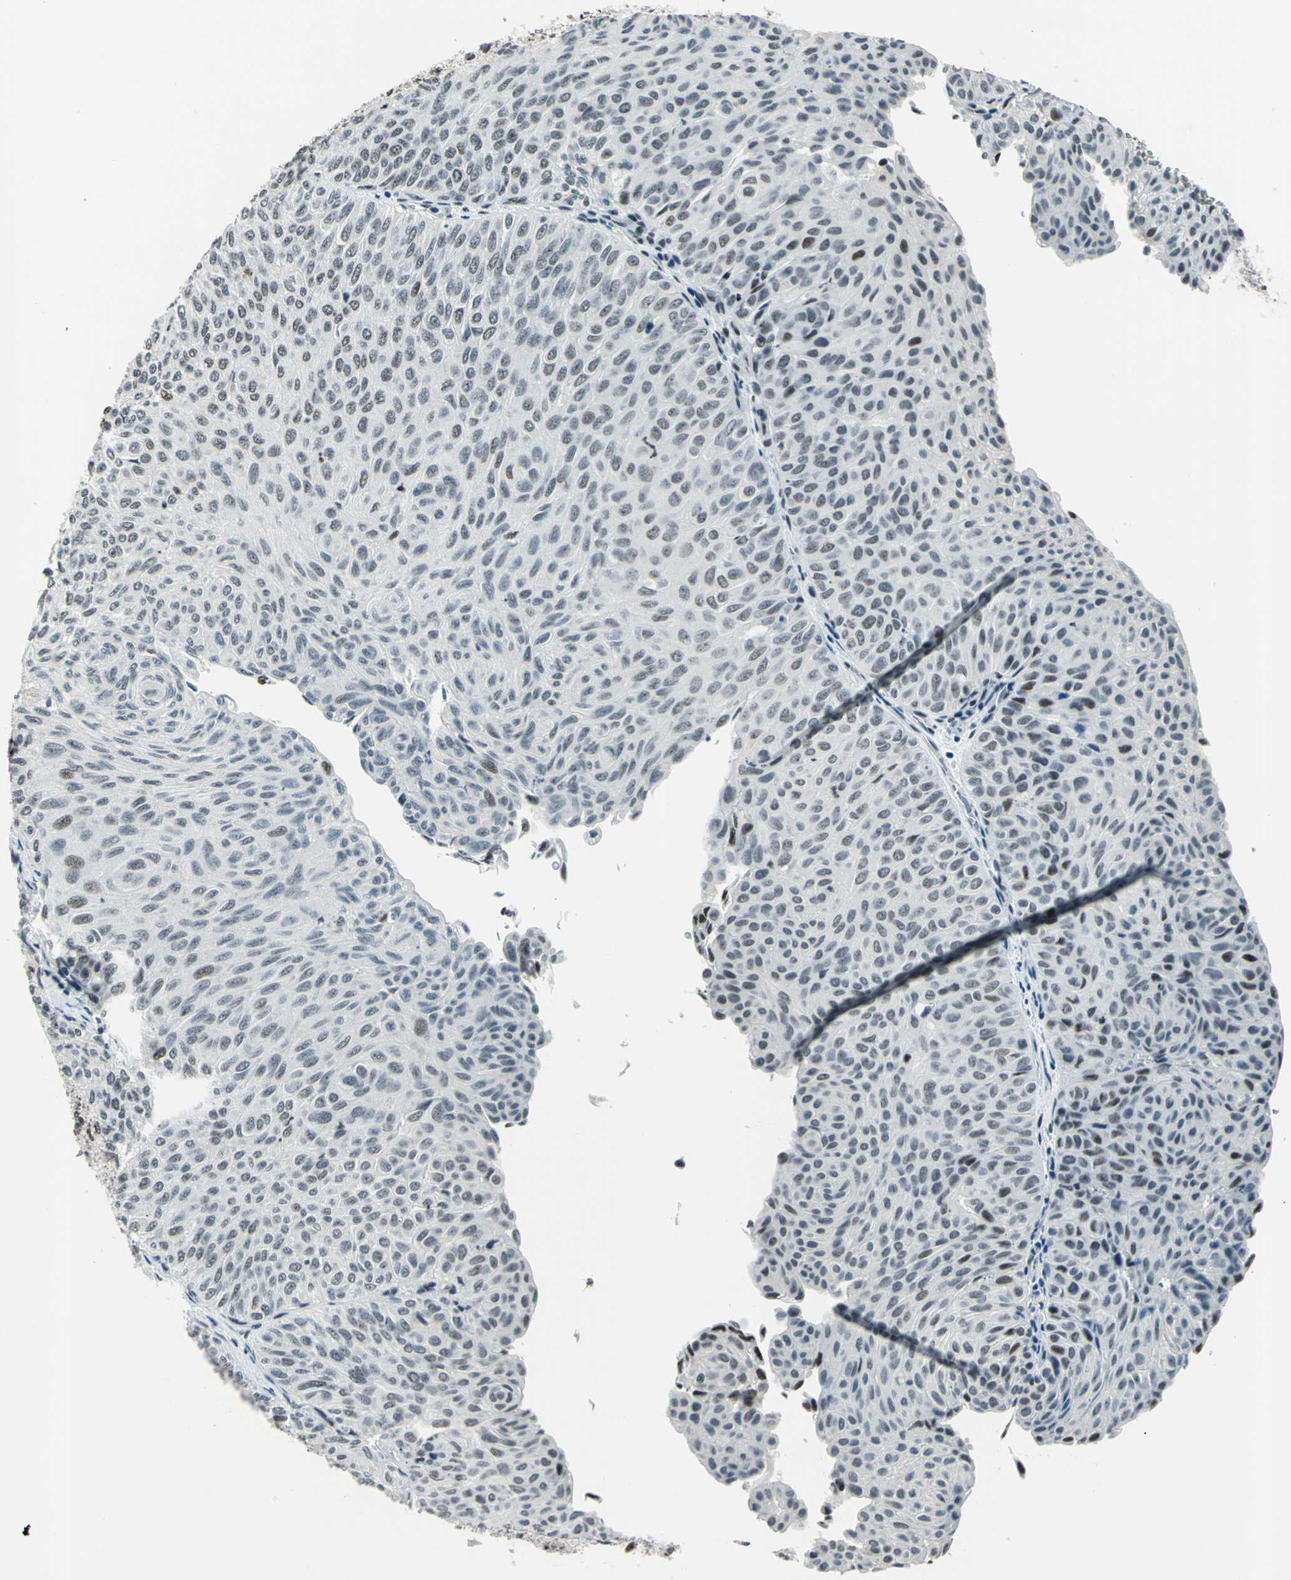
{"staining": {"intensity": "moderate", "quantity": "25%-75%", "location": "nuclear"}, "tissue": "urothelial cancer", "cell_type": "Tumor cells", "image_type": "cancer", "snomed": [{"axis": "morphology", "description": "Urothelial carcinoma, Low grade"}, {"axis": "topography", "description": "Urinary bladder"}], "caption": "Protein analysis of urothelial cancer tissue displays moderate nuclear expression in about 25%-75% of tumor cells.", "gene": "KAT6B", "patient": {"sex": "male", "age": 78}}